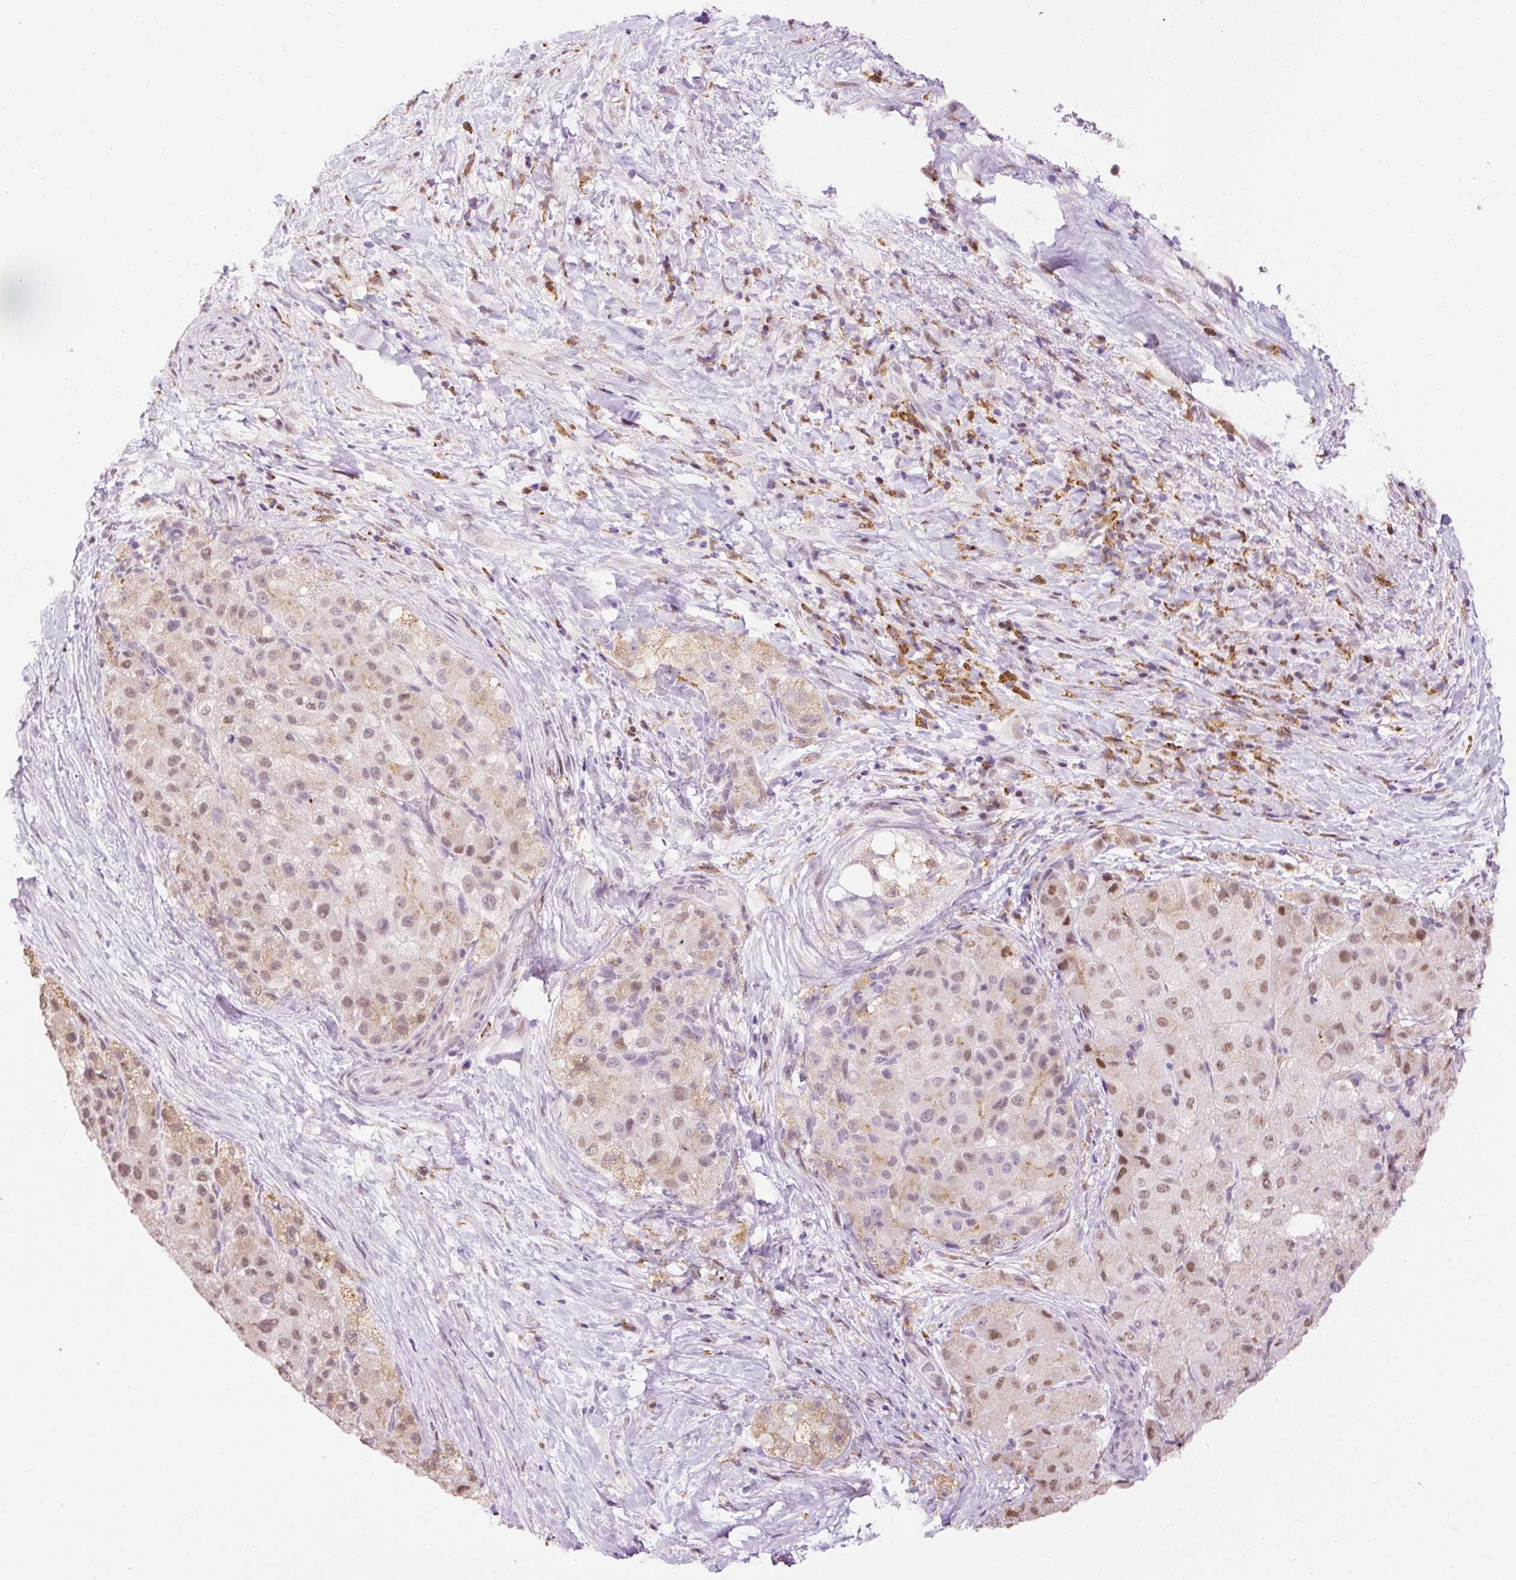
{"staining": {"intensity": "weak", "quantity": ">75%", "location": "nuclear"}, "tissue": "liver cancer", "cell_type": "Tumor cells", "image_type": "cancer", "snomed": [{"axis": "morphology", "description": "Carcinoma, Hepatocellular, NOS"}, {"axis": "topography", "description": "Liver"}], "caption": "Liver hepatocellular carcinoma stained with DAB immunohistochemistry (IHC) shows low levels of weak nuclear positivity in about >75% of tumor cells.", "gene": "LY86", "patient": {"sex": "male", "age": 80}}